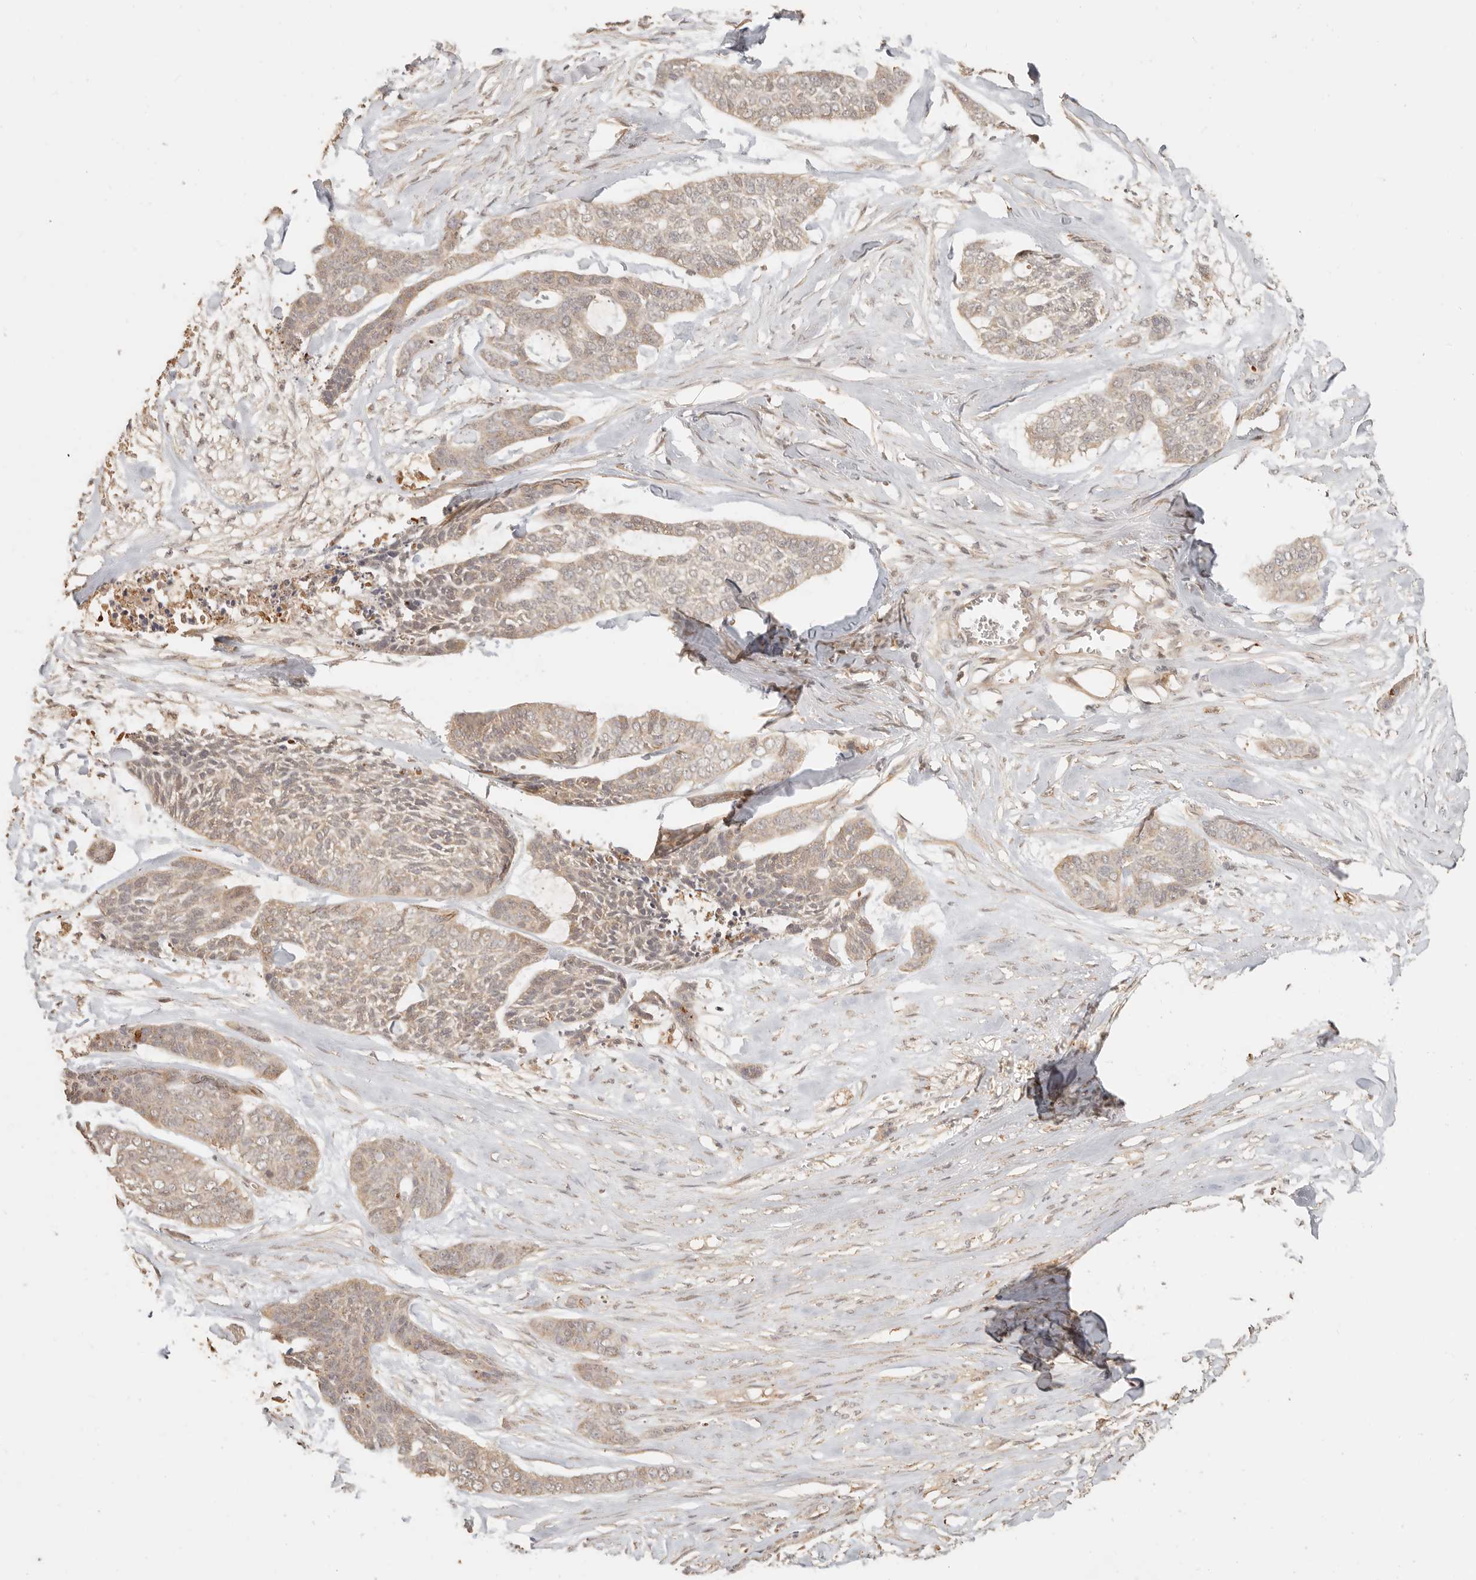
{"staining": {"intensity": "weak", "quantity": ">75%", "location": "cytoplasmic/membranous"}, "tissue": "skin cancer", "cell_type": "Tumor cells", "image_type": "cancer", "snomed": [{"axis": "morphology", "description": "Basal cell carcinoma"}, {"axis": "topography", "description": "Skin"}], "caption": "Immunohistochemical staining of skin cancer (basal cell carcinoma) demonstrates low levels of weak cytoplasmic/membranous expression in approximately >75% of tumor cells.", "gene": "INTS11", "patient": {"sex": "female", "age": 64}}